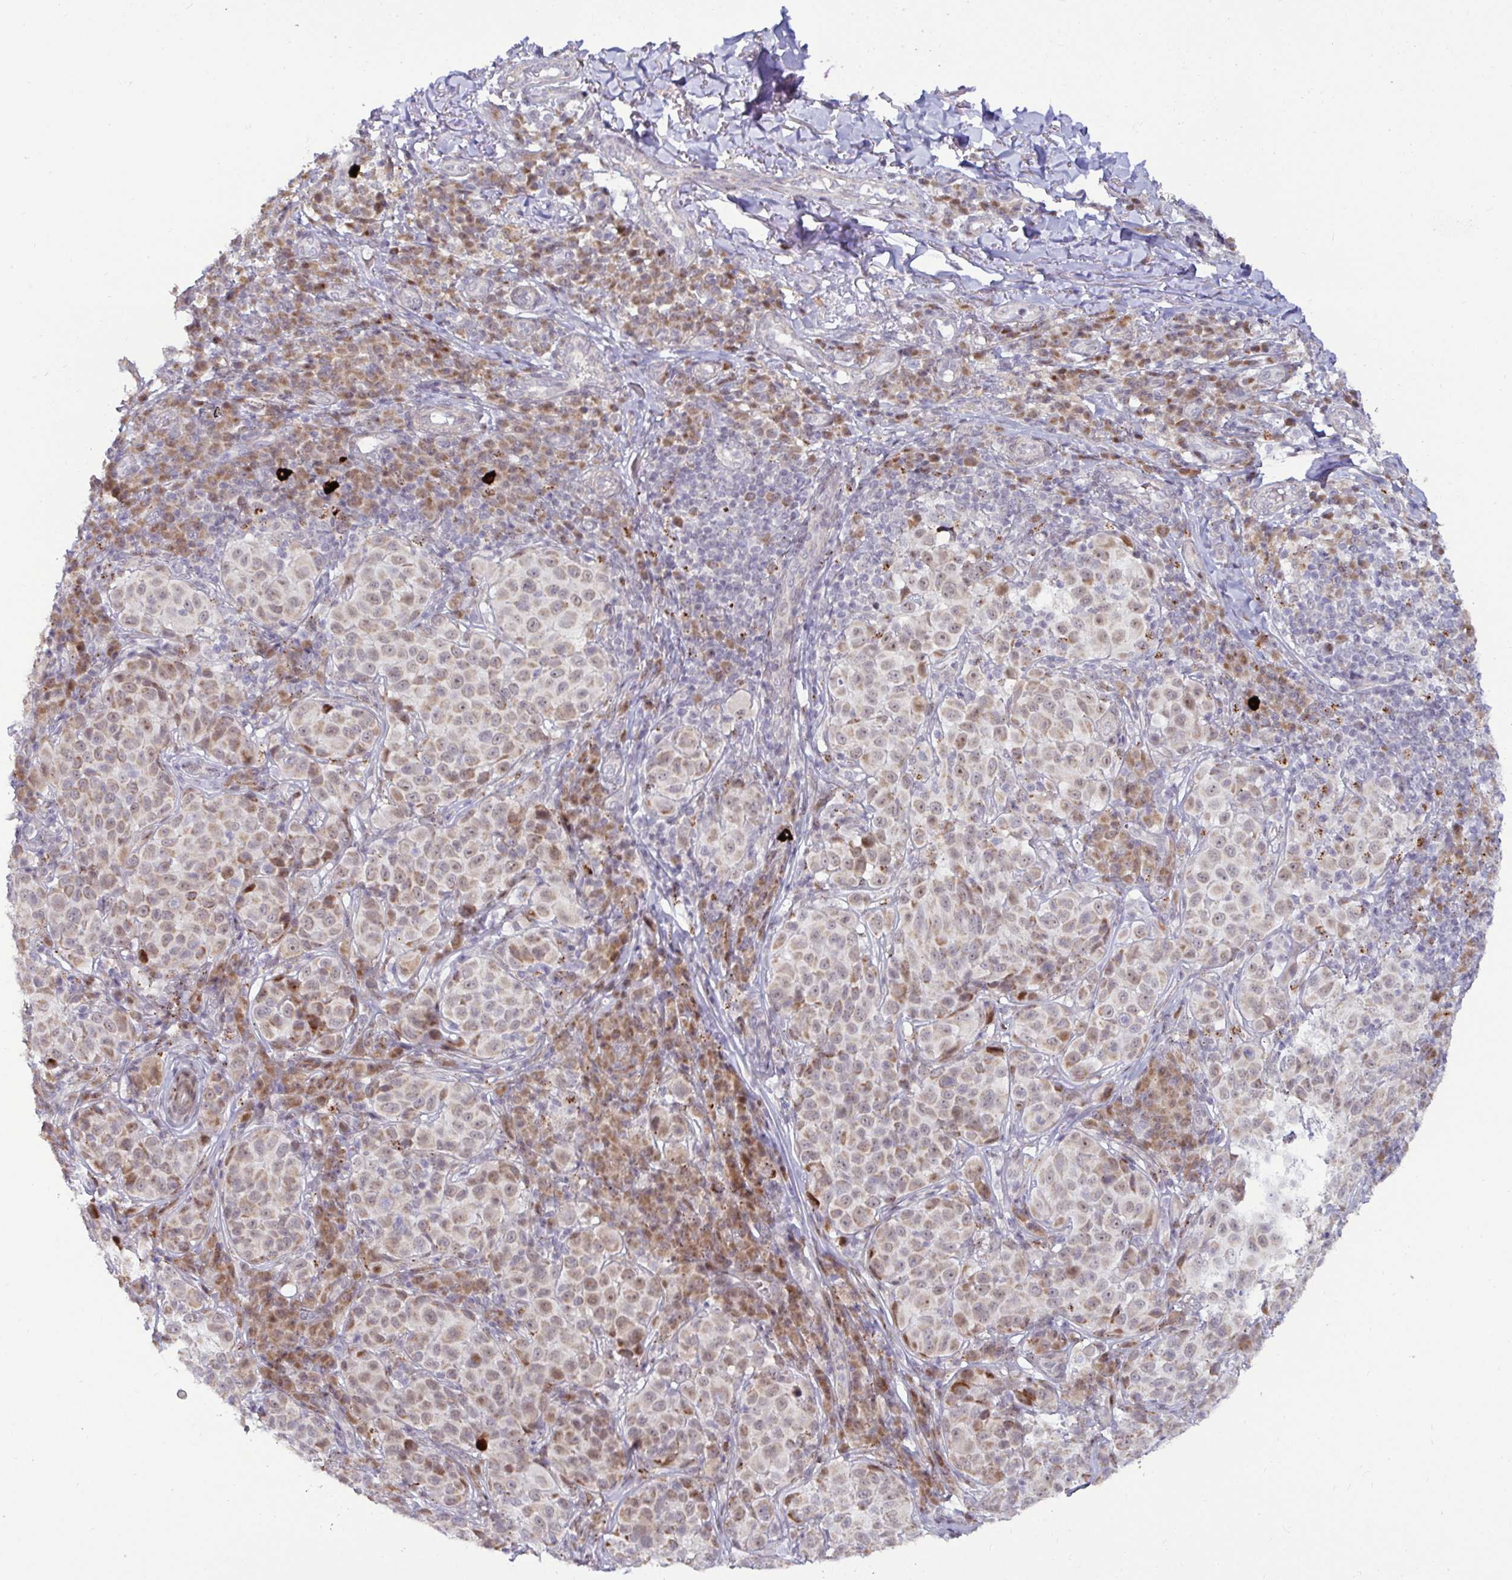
{"staining": {"intensity": "weak", "quantity": ">75%", "location": "cytoplasmic/membranous"}, "tissue": "melanoma", "cell_type": "Tumor cells", "image_type": "cancer", "snomed": [{"axis": "morphology", "description": "Malignant melanoma, NOS"}, {"axis": "topography", "description": "Skin"}], "caption": "Protein staining displays weak cytoplasmic/membranous expression in approximately >75% of tumor cells in melanoma.", "gene": "DZIP1", "patient": {"sex": "male", "age": 38}}